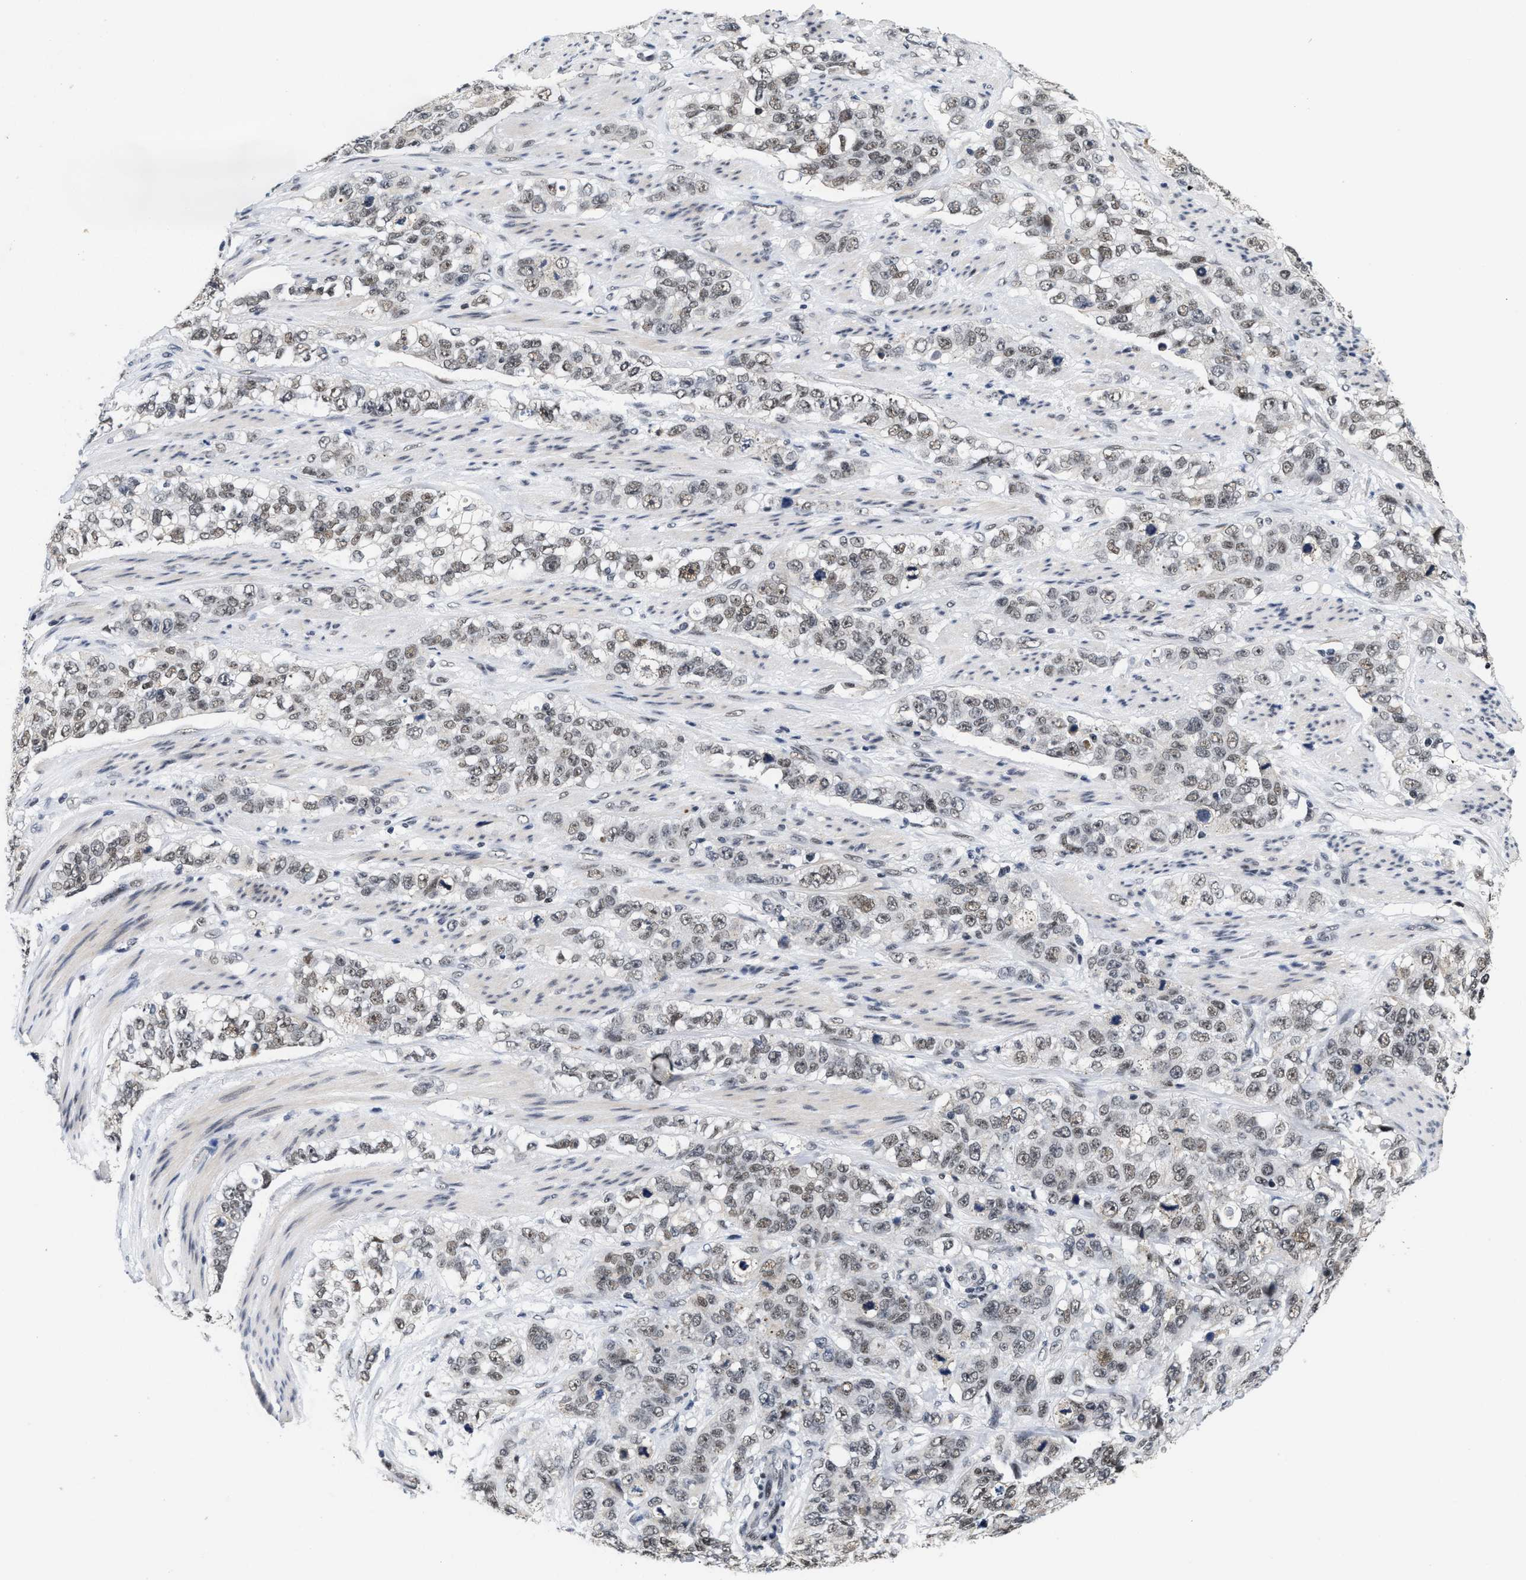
{"staining": {"intensity": "weak", "quantity": "25%-75%", "location": "nuclear"}, "tissue": "stomach cancer", "cell_type": "Tumor cells", "image_type": "cancer", "snomed": [{"axis": "morphology", "description": "Adenocarcinoma, NOS"}, {"axis": "topography", "description": "Stomach"}], "caption": "Stomach adenocarcinoma stained for a protein (brown) exhibits weak nuclear positive staining in about 25%-75% of tumor cells.", "gene": "INIP", "patient": {"sex": "male", "age": 48}}